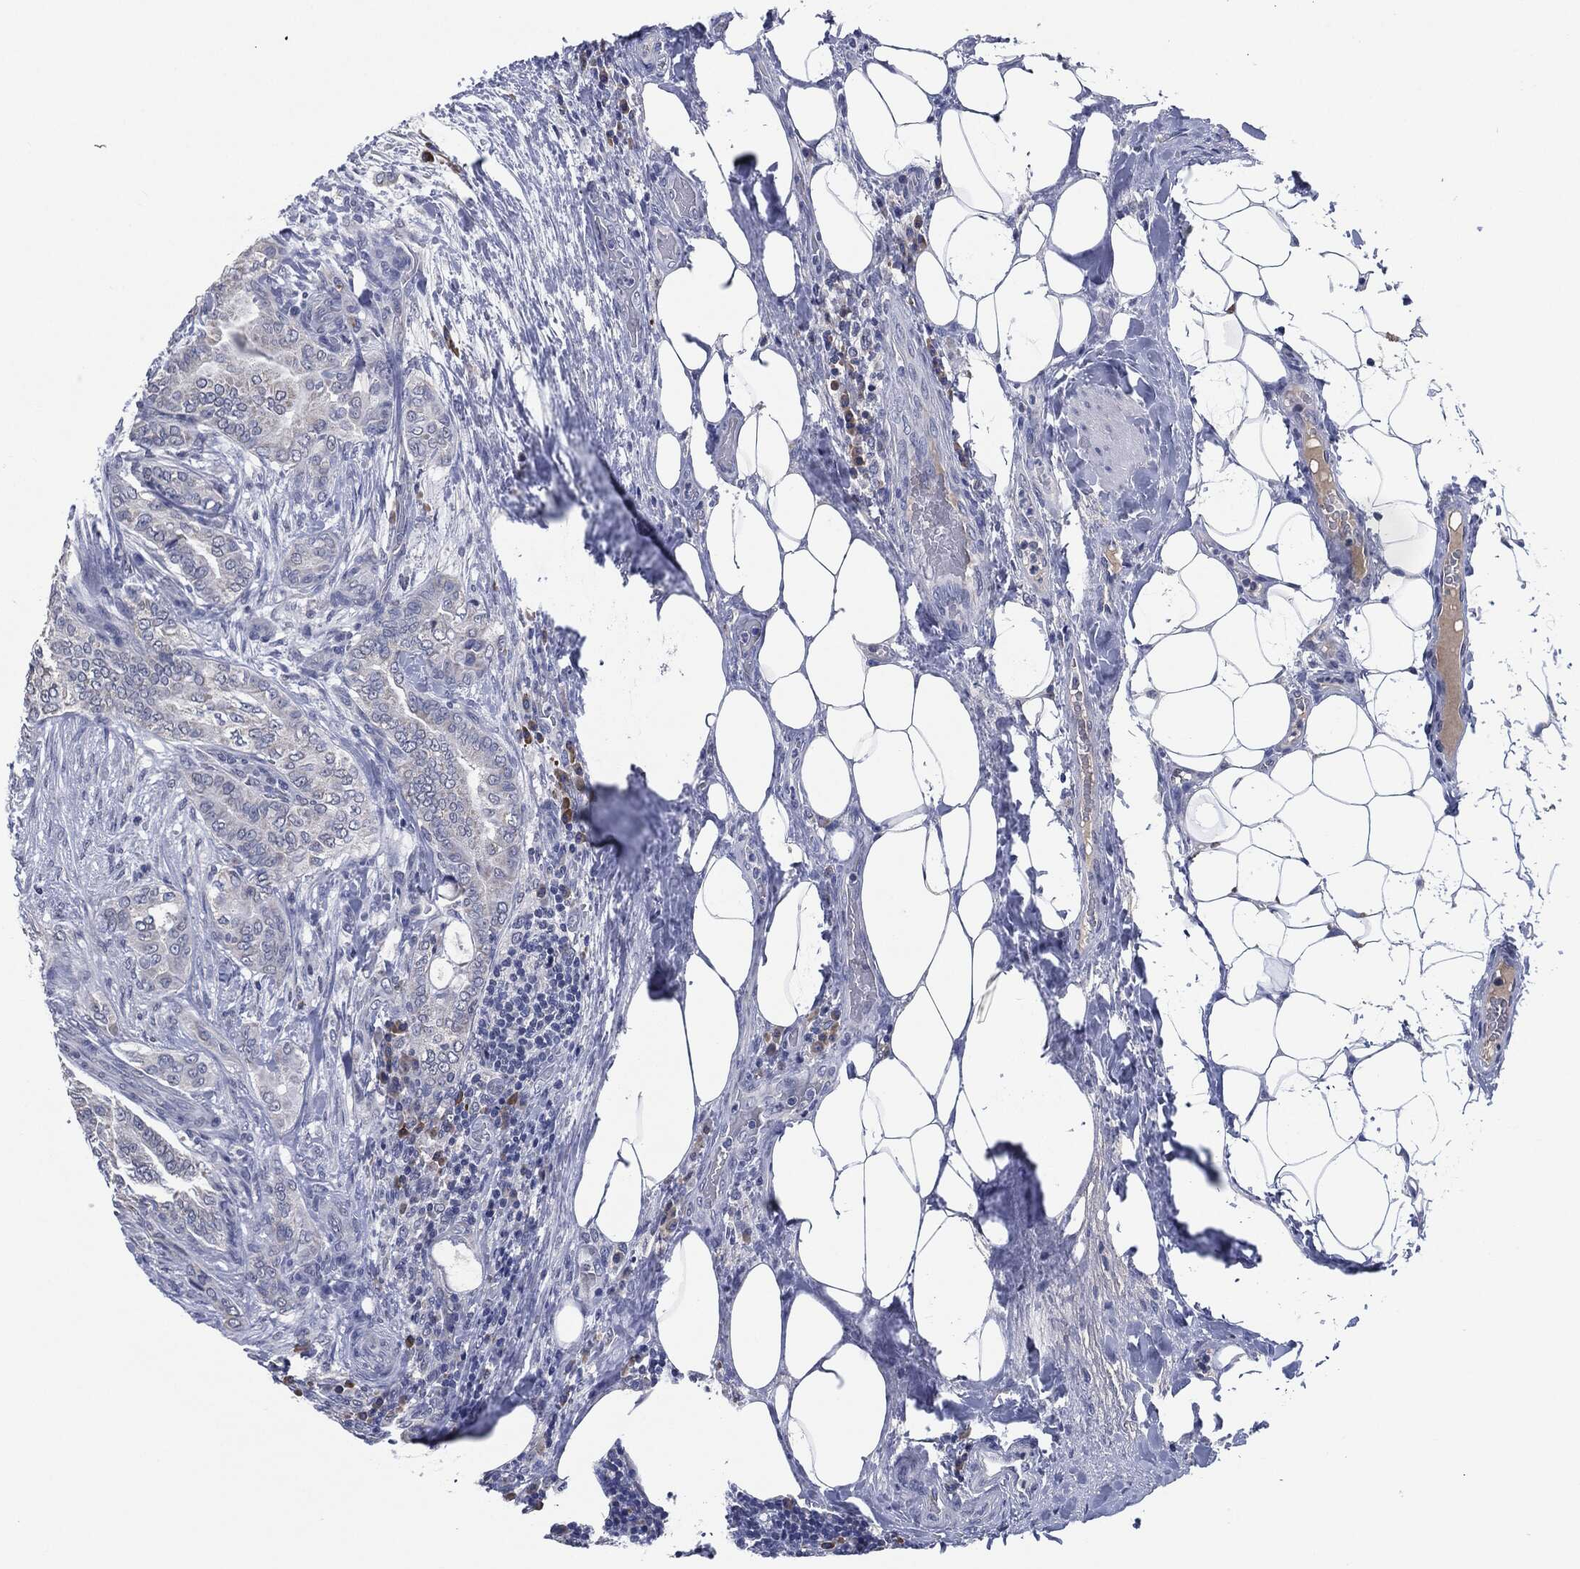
{"staining": {"intensity": "negative", "quantity": "none", "location": "none"}, "tissue": "thyroid cancer", "cell_type": "Tumor cells", "image_type": "cancer", "snomed": [{"axis": "morphology", "description": "Papillary adenocarcinoma, NOS"}, {"axis": "topography", "description": "Thyroid gland"}], "caption": "An IHC image of thyroid papillary adenocarcinoma is shown. There is no staining in tumor cells of thyroid papillary adenocarcinoma. The staining is performed using DAB brown chromogen with nuclei counter-stained in using hematoxylin.", "gene": "IL2RG", "patient": {"sex": "male", "age": 61}}